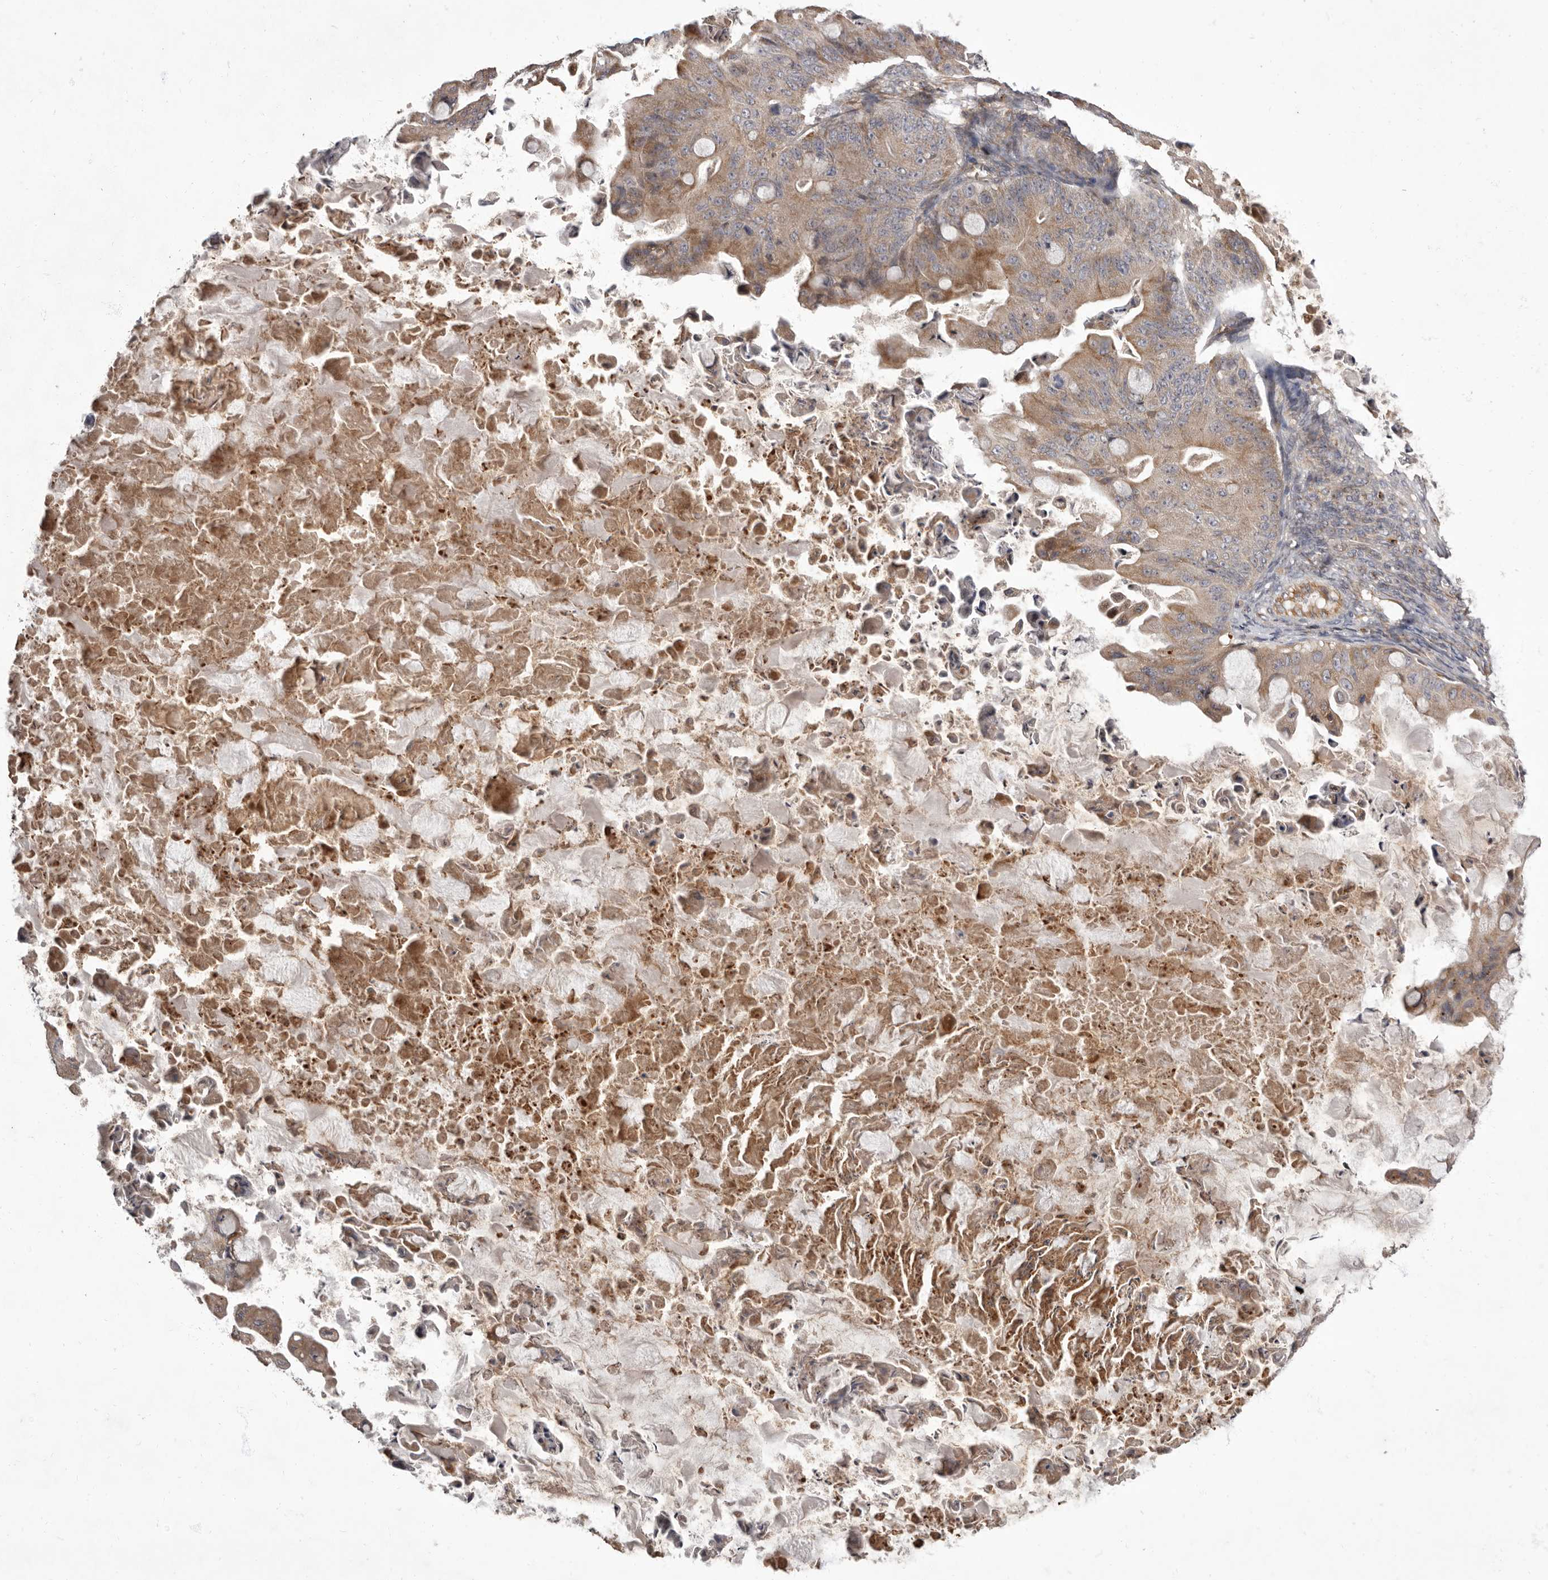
{"staining": {"intensity": "moderate", "quantity": ">75%", "location": "cytoplasmic/membranous"}, "tissue": "ovarian cancer", "cell_type": "Tumor cells", "image_type": "cancer", "snomed": [{"axis": "morphology", "description": "Cystadenocarcinoma, mucinous, NOS"}, {"axis": "topography", "description": "Ovary"}], "caption": "Ovarian cancer (mucinous cystadenocarcinoma) tissue reveals moderate cytoplasmic/membranous expression in approximately >75% of tumor cells, visualized by immunohistochemistry.", "gene": "ADCY2", "patient": {"sex": "female", "age": 37}}